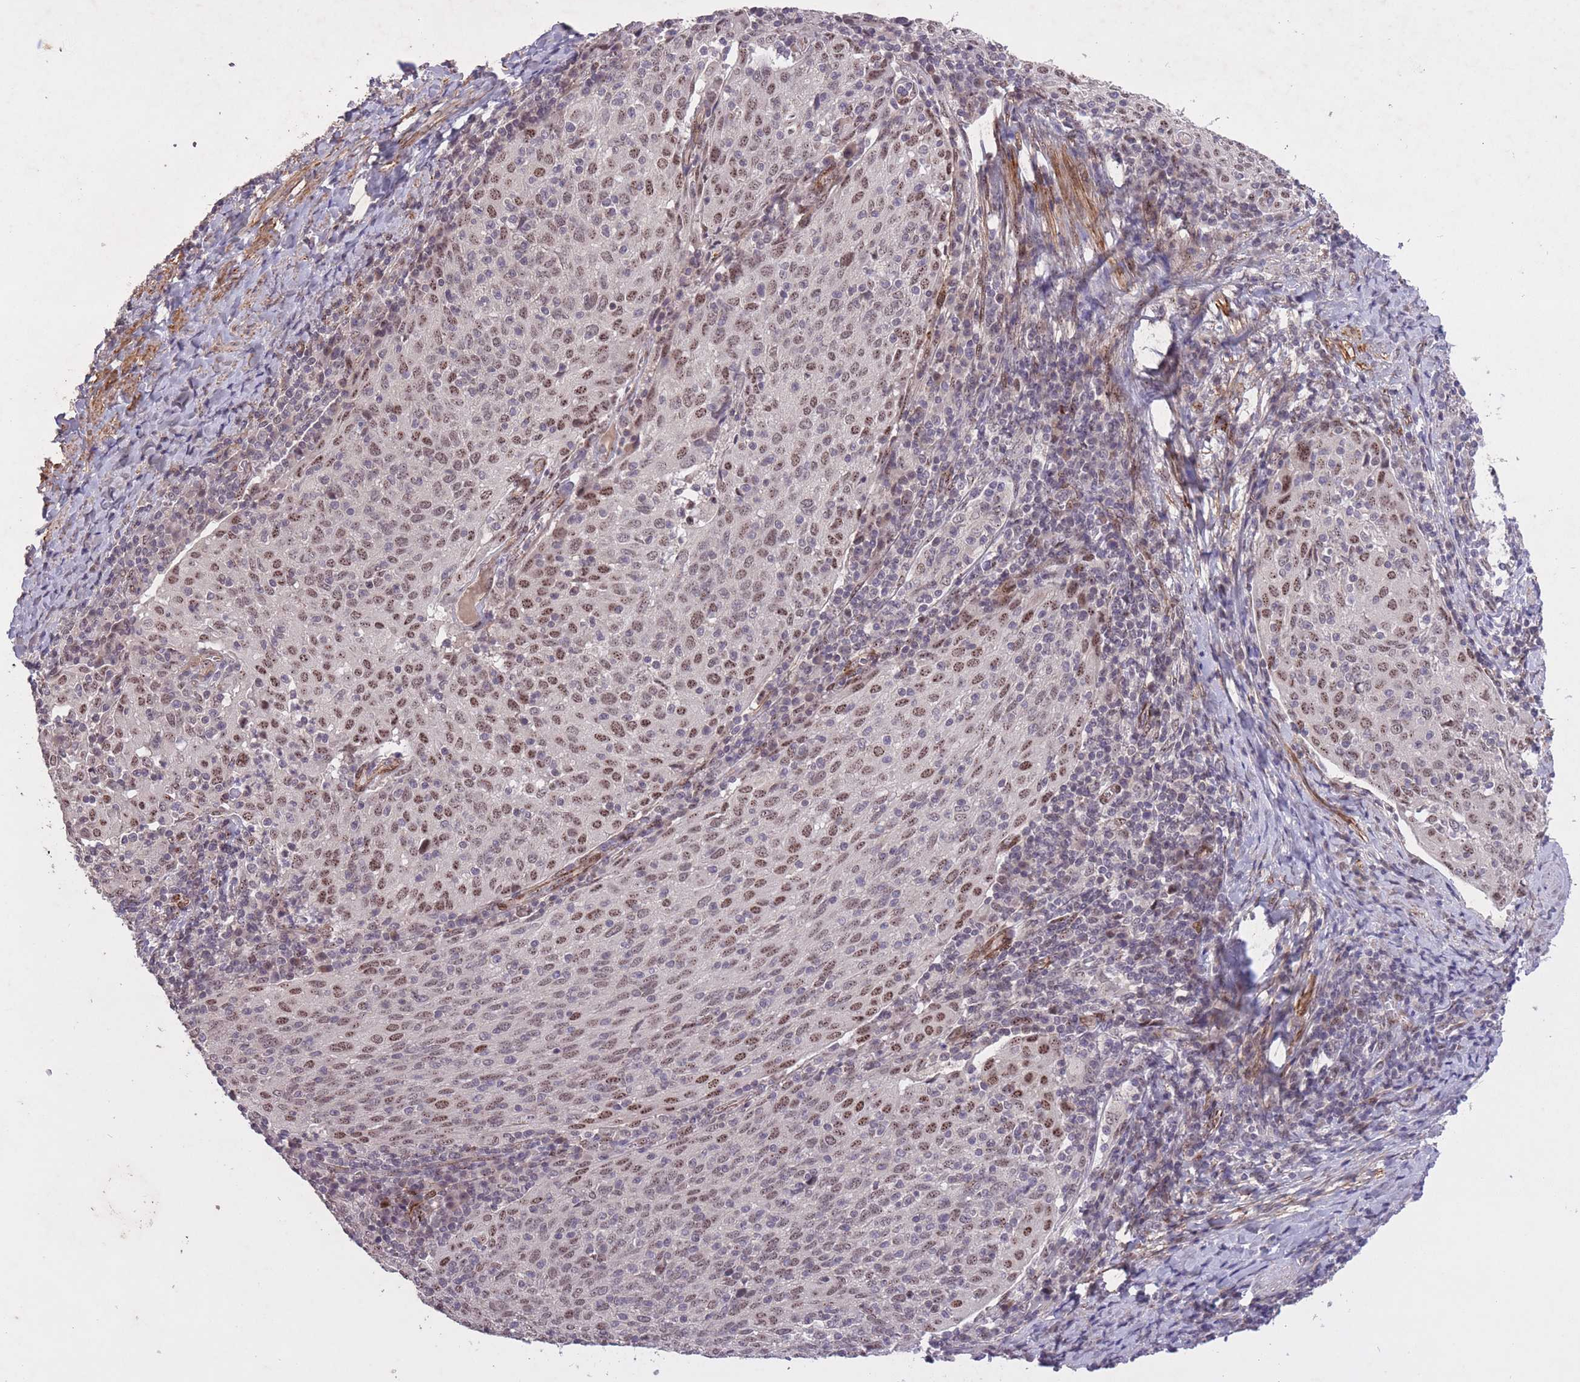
{"staining": {"intensity": "moderate", "quantity": "25%-75%", "location": "nuclear"}, "tissue": "cervical cancer", "cell_type": "Tumor cells", "image_type": "cancer", "snomed": [{"axis": "morphology", "description": "Squamous cell carcinoma, NOS"}, {"axis": "topography", "description": "Cervix"}], "caption": "The histopathology image displays a brown stain indicating the presence of a protein in the nuclear of tumor cells in cervical squamous cell carcinoma.", "gene": "CBX6", "patient": {"sex": "female", "age": 52}}